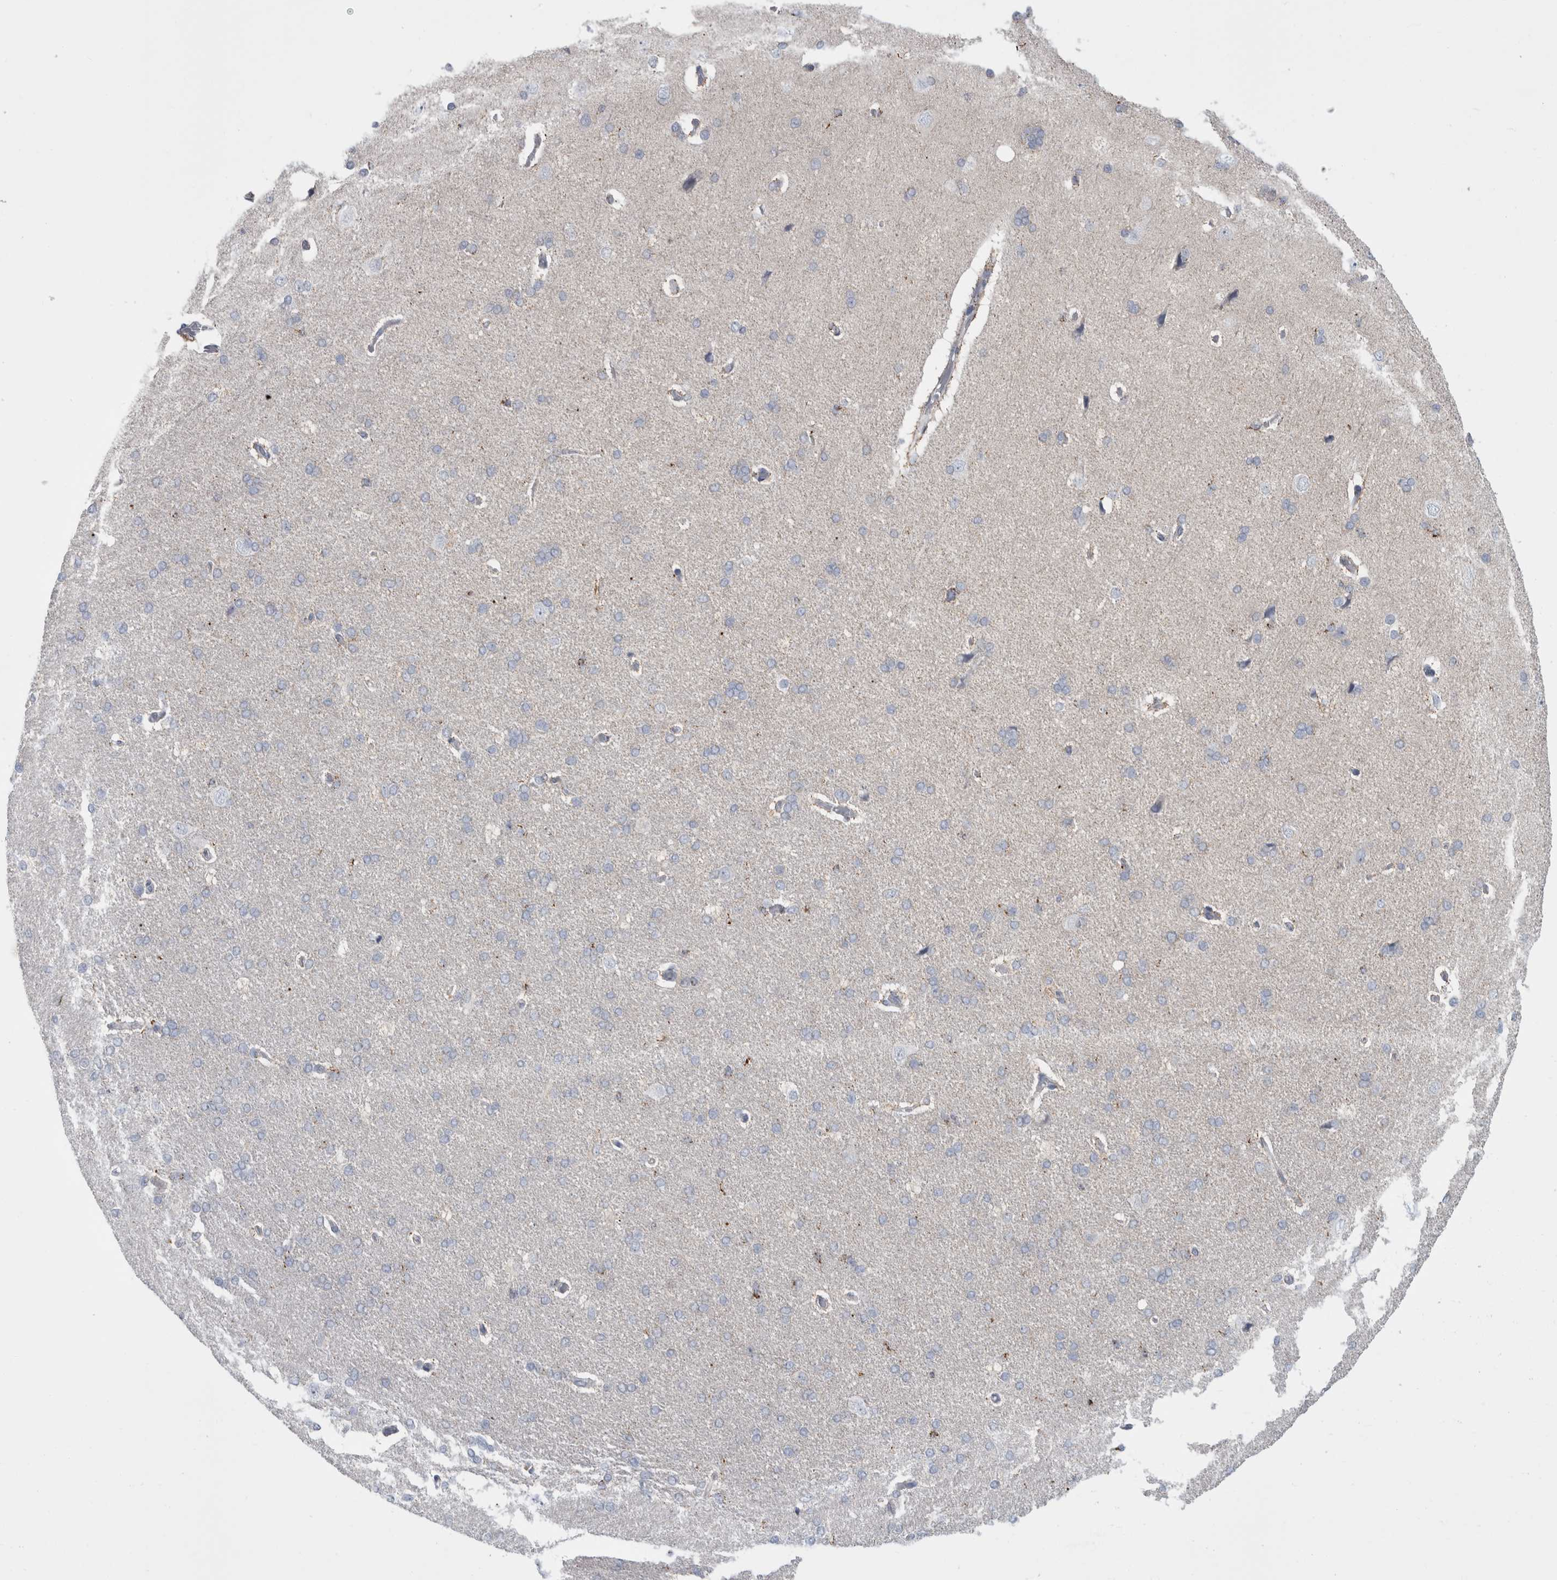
{"staining": {"intensity": "negative", "quantity": "none", "location": "none"}, "tissue": "cerebral cortex", "cell_type": "Endothelial cells", "image_type": "normal", "snomed": [{"axis": "morphology", "description": "Normal tissue, NOS"}, {"axis": "topography", "description": "Cerebral cortex"}], "caption": "This is a histopathology image of immunohistochemistry (IHC) staining of benign cerebral cortex, which shows no positivity in endothelial cells. Nuclei are stained in blue.", "gene": "GATM", "patient": {"sex": "male", "age": 62}}